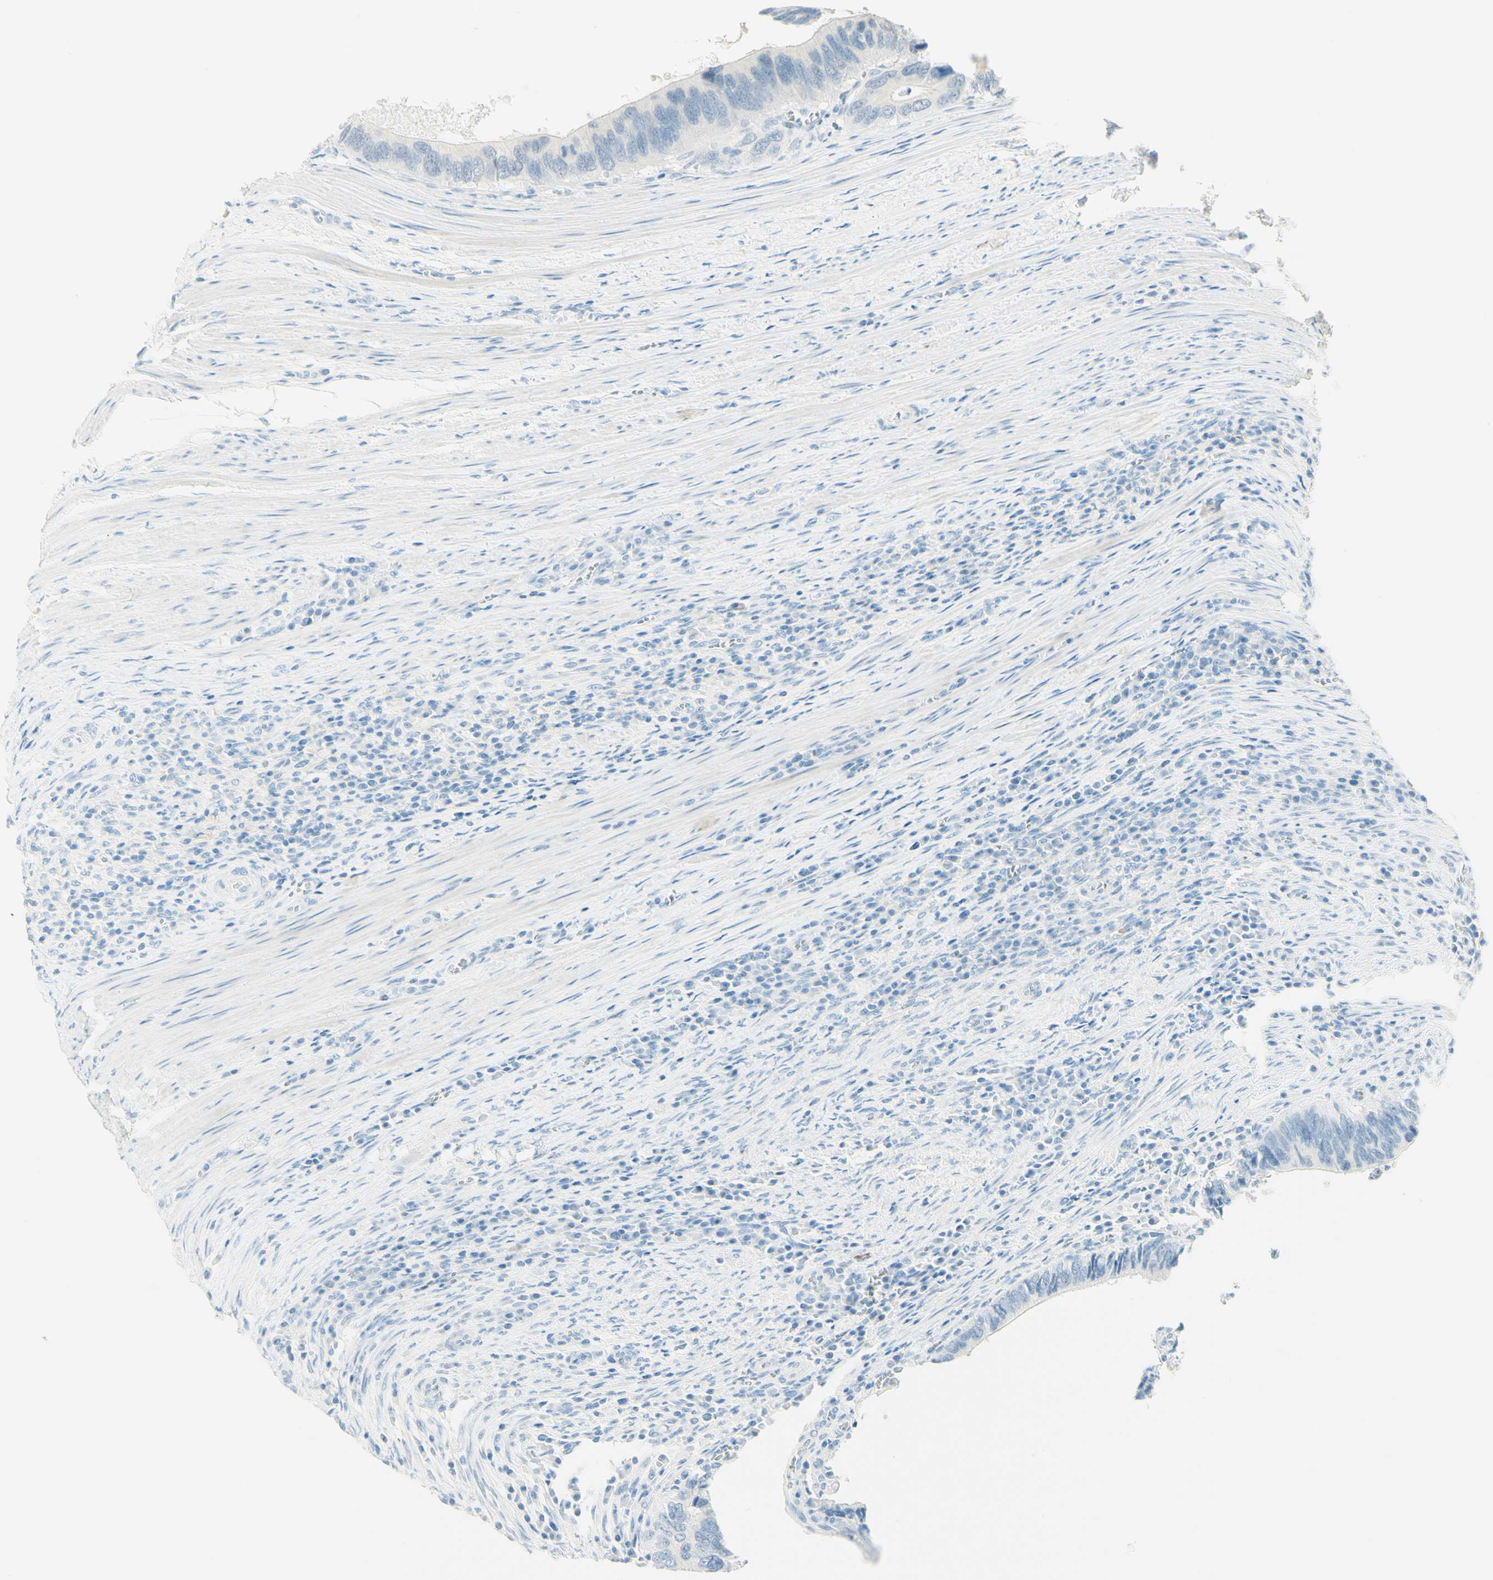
{"staining": {"intensity": "negative", "quantity": "none", "location": "none"}, "tissue": "colorectal cancer", "cell_type": "Tumor cells", "image_type": "cancer", "snomed": [{"axis": "morphology", "description": "Adenocarcinoma, NOS"}, {"axis": "topography", "description": "Colon"}], "caption": "Colorectal cancer (adenocarcinoma) stained for a protein using immunohistochemistry (IHC) exhibits no expression tumor cells.", "gene": "TMEM132D", "patient": {"sex": "male", "age": 72}}